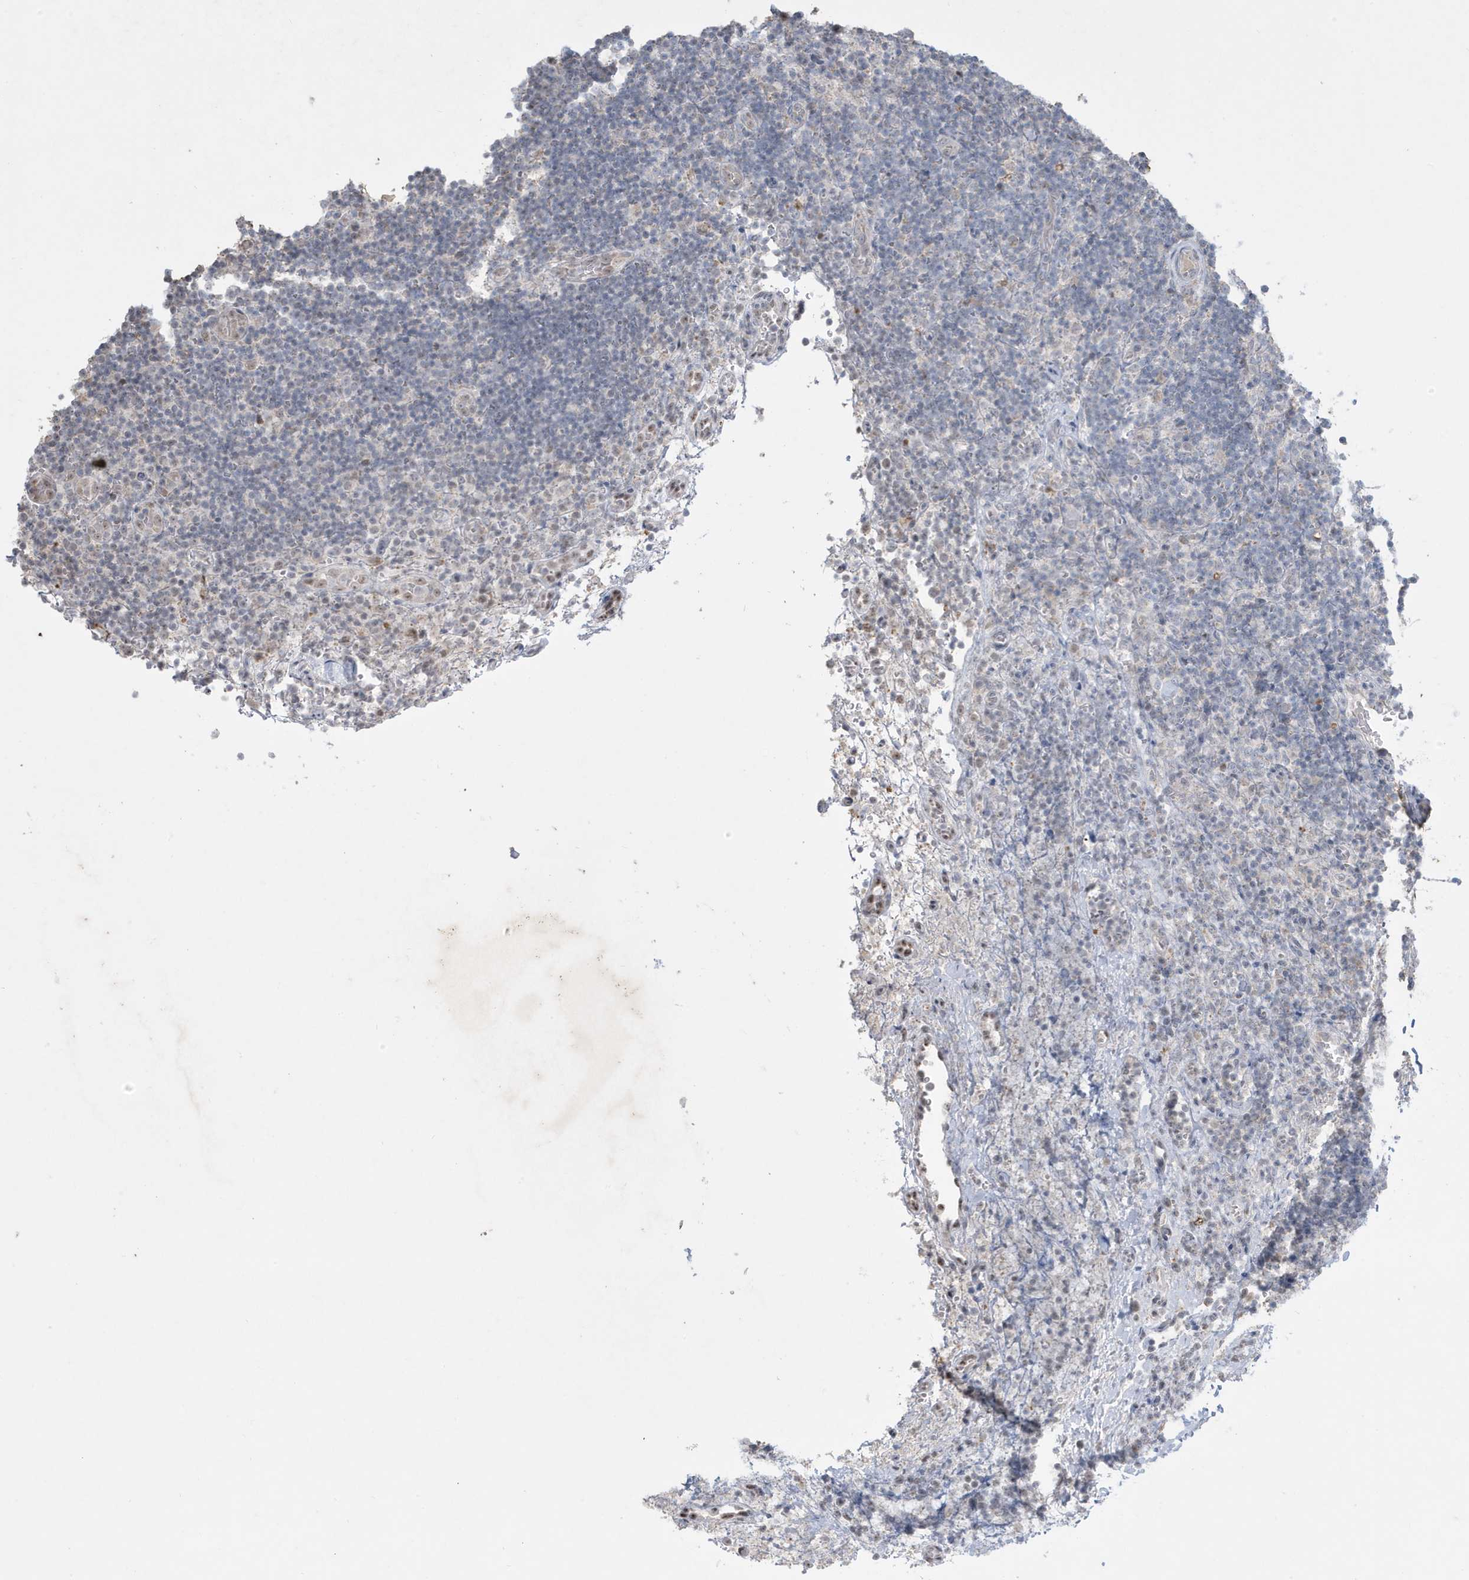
{"staining": {"intensity": "negative", "quantity": "none", "location": "none"}, "tissue": "lymph node", "cell_type": "Germinal center cells", "image_type": "normal", "snomed": [{"axis": "morphology", "description": "Normal tissue, NOS"}, {"axis": "topography", "description": "Lymph node"}], "caption": "DAB (3,3'-diaminobenzidine) immunohistochemical staining of normal human lymph node displays no significant positivity in germinal center cells.", "gene": "FNDC1", "patient": {"sex": "female", "age": 22}}